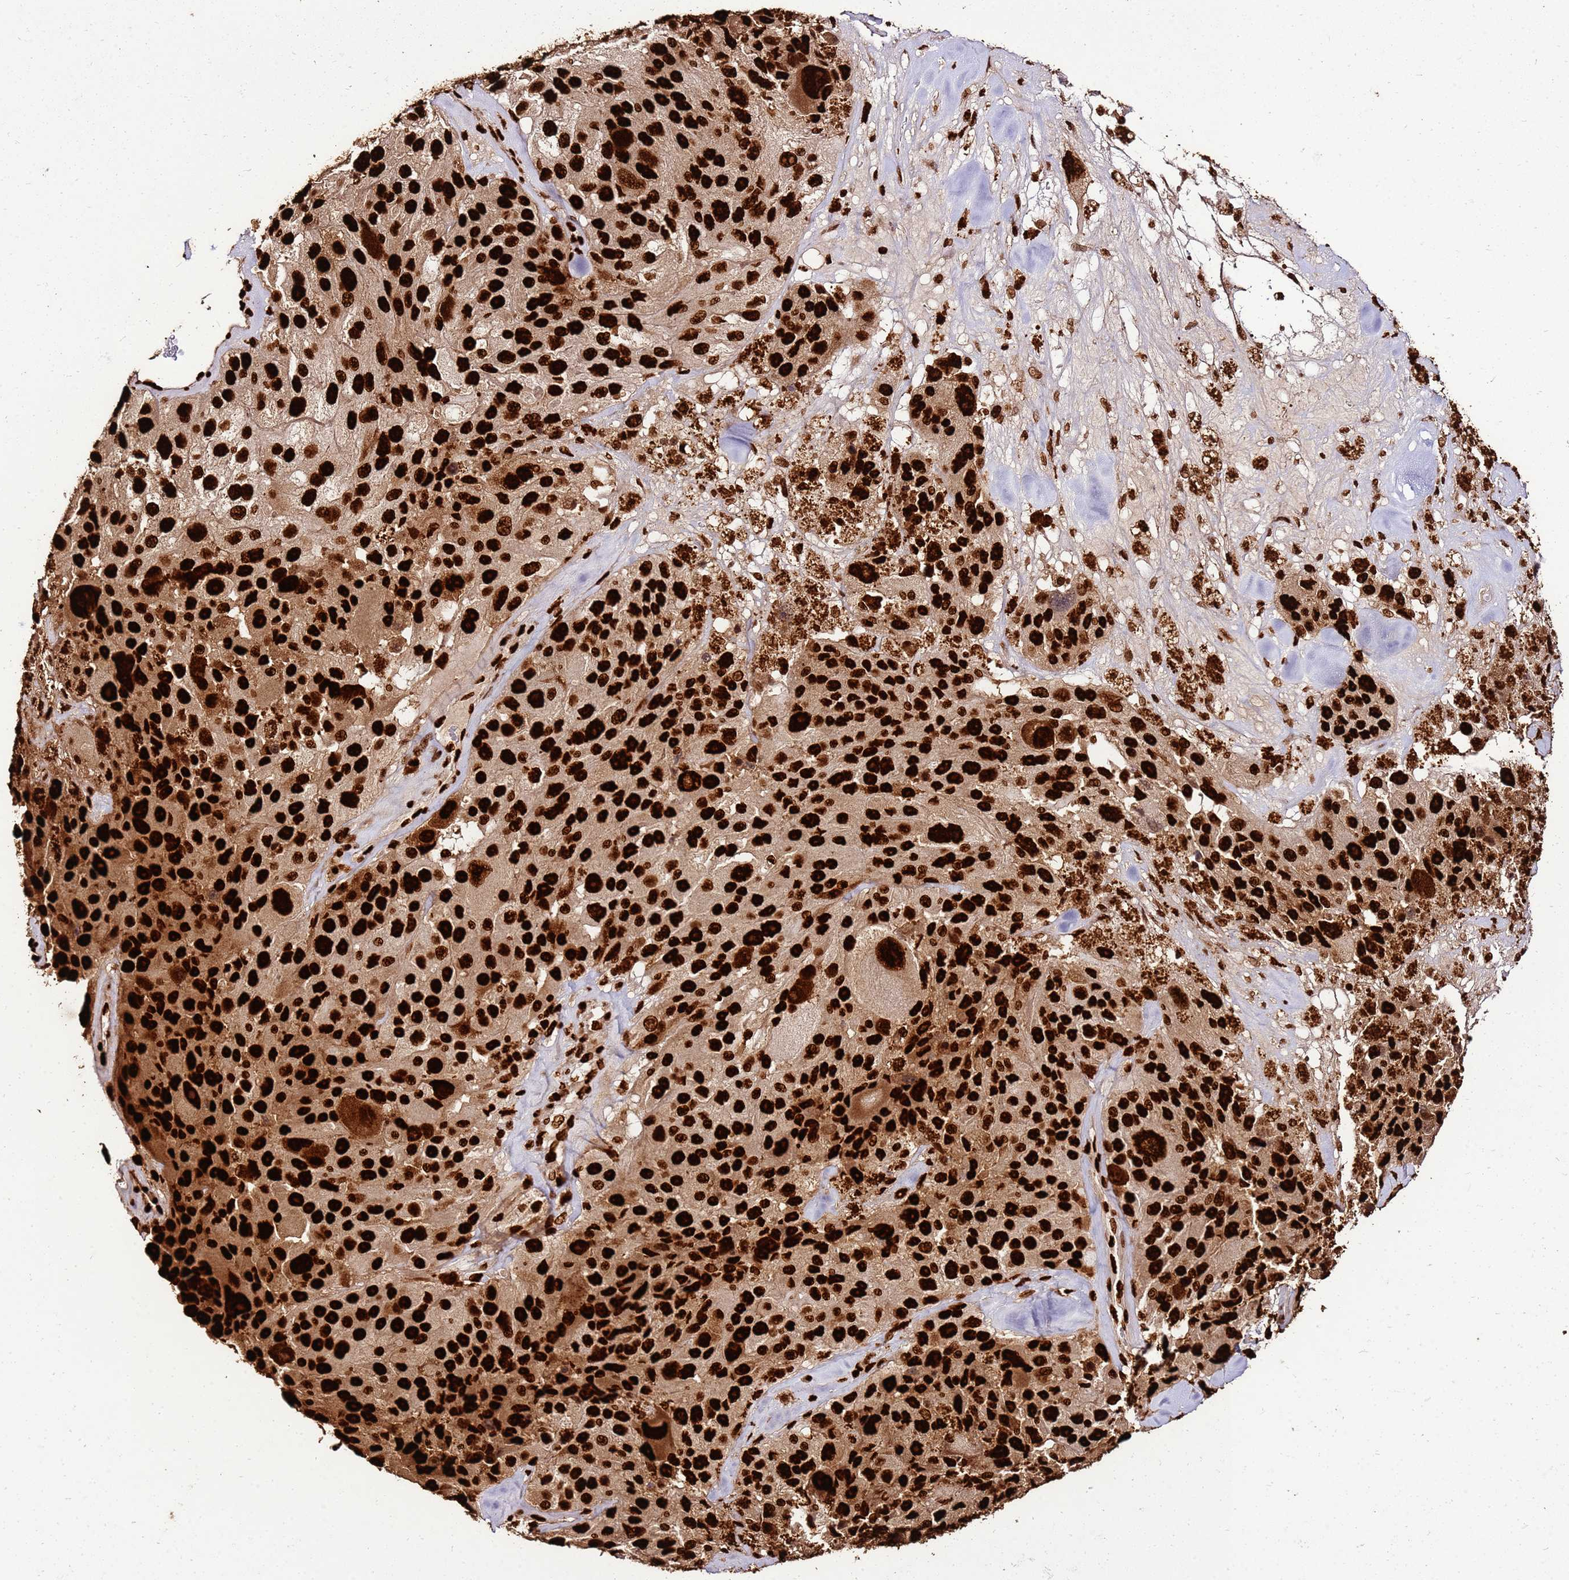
{"staining": {"intensity": "strong", "quantity": ">75%", "location": "nuclear"}, "tissue": "melanoma", "cell_type": "Tumor cells", "image_type": "cancer", "snomed": [{"axis": "morphology", "description": "Malignant melanoma, Metastatic site"}, {"axis": "topography", "description": "Lymph node"}], "caption": "Tumor cells show high levels of strong nuclear expression in approximately >75% of cells in human malignant melanoma (metastatic site). The protein is stained brown, and the nuclei are stained in blue (DAB IHC with brightfield microscopy, high magnification).", "gene": "HNRNPAB", "patient": {"sex": "male", "age": 62}}